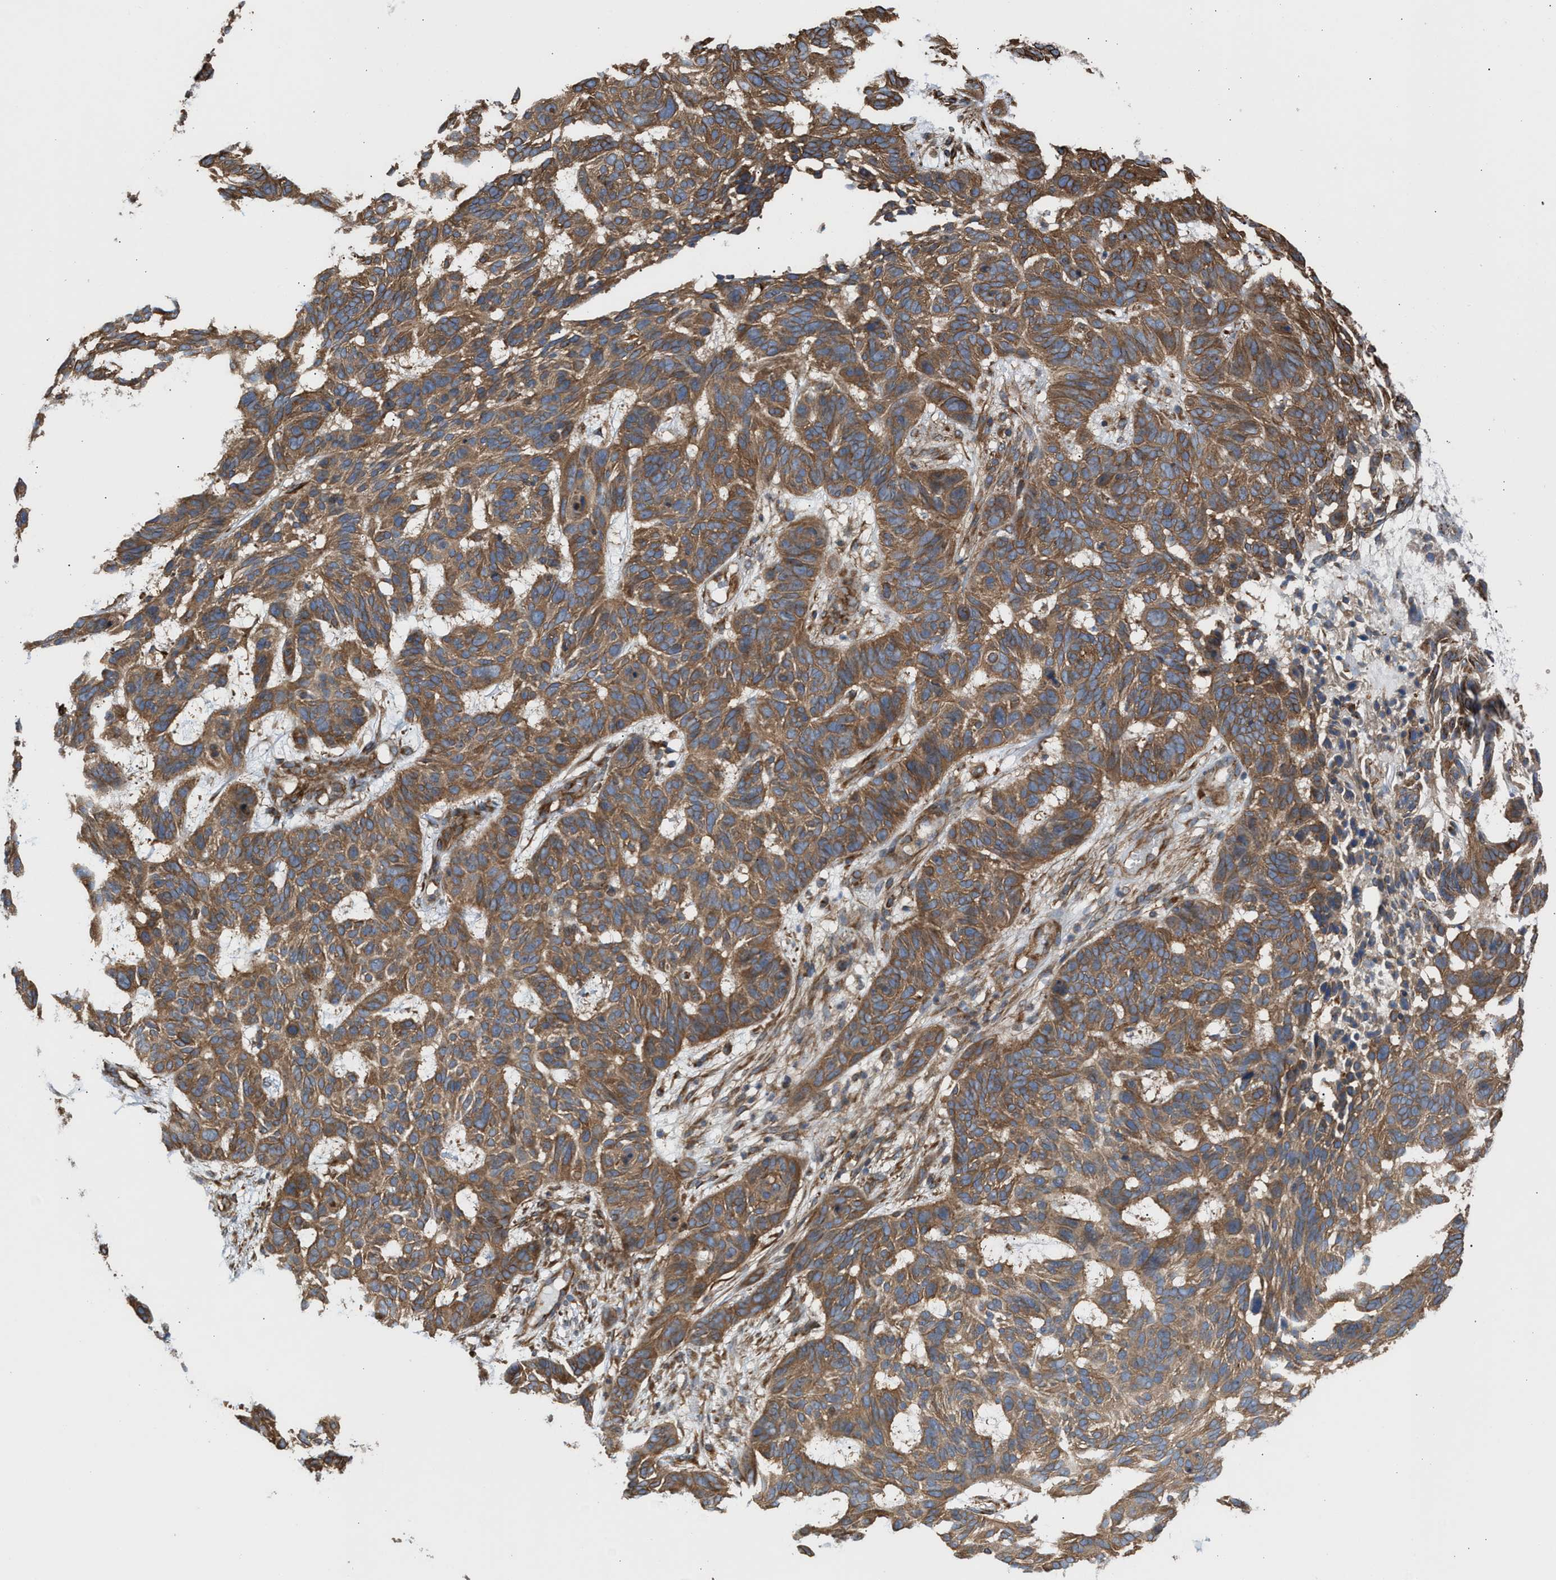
{"staining": {"intensity": "moderate", "quantity": ">75%", "location": "cytoplasmic/membranous"}, "tissue": "skin cancer", "cell_type": "Tumor cells", "image_type": "cancer", "snomed": [{"axis": "morphology", "description": "Basal cell carcinoma"}, {"axis": "topography", "description": "Skin"}], "caption": "Skin cancer (basal cell carcinoma) stained with a protein marker displays moderate staining in tumor cells.", "gene": "EPS15L1", "patient": {"sex": "male", "age": 85}}